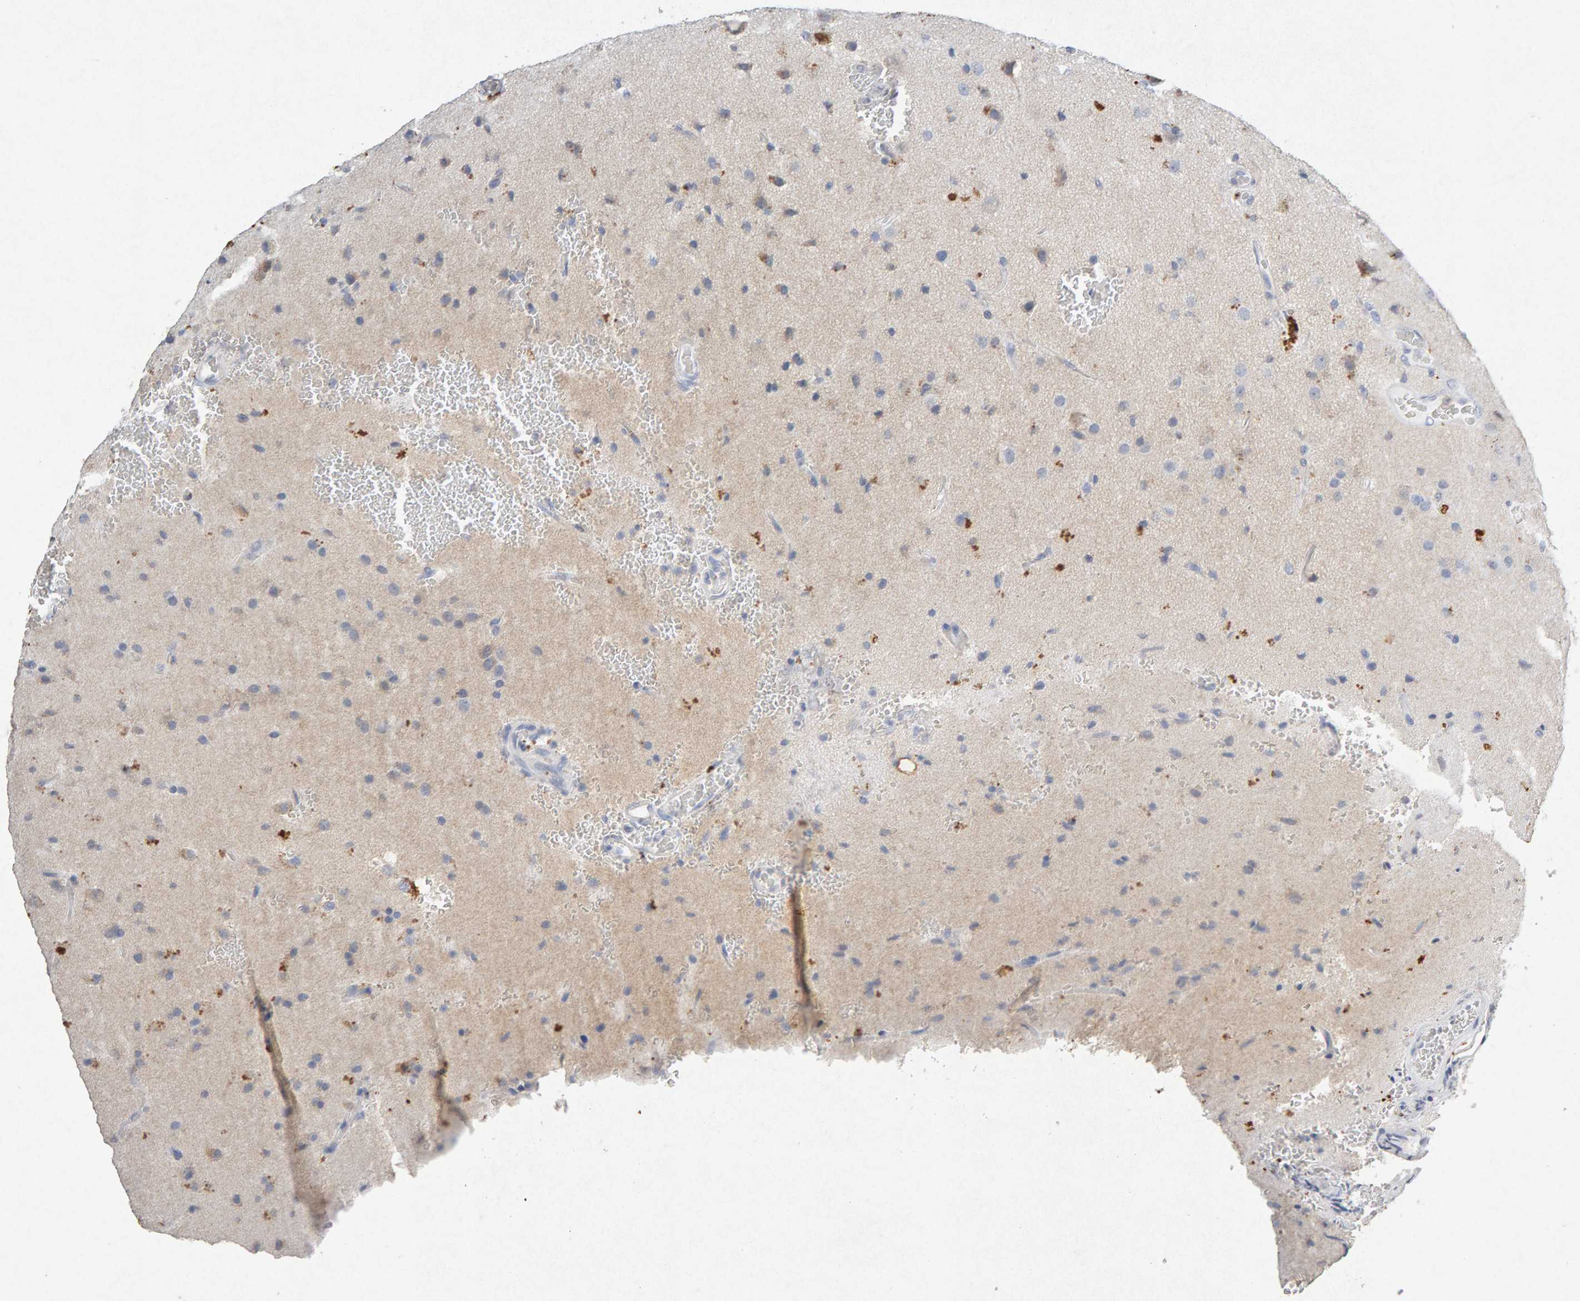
{"staining": {"intensity": "negative", "quantity": "none", "location": "none"}, "tissue": "glioma", "cell_type": "Tumor cells", "image_type": "cancer", "snomed": [{"axis": "morphology", "description": "Normal tissue, NOS"}, {"axis": "morphology", "description": "Glioma, malignant, High grade"}, {"axis": "topography", "description": "Cerebral cortex"}], "caption": "DAB immunohistochemical staining of glioma demonstrates no significant expression in tumor cells.", "gene": "PTPRM", "patient": {"sex": "male", "age": 77}}